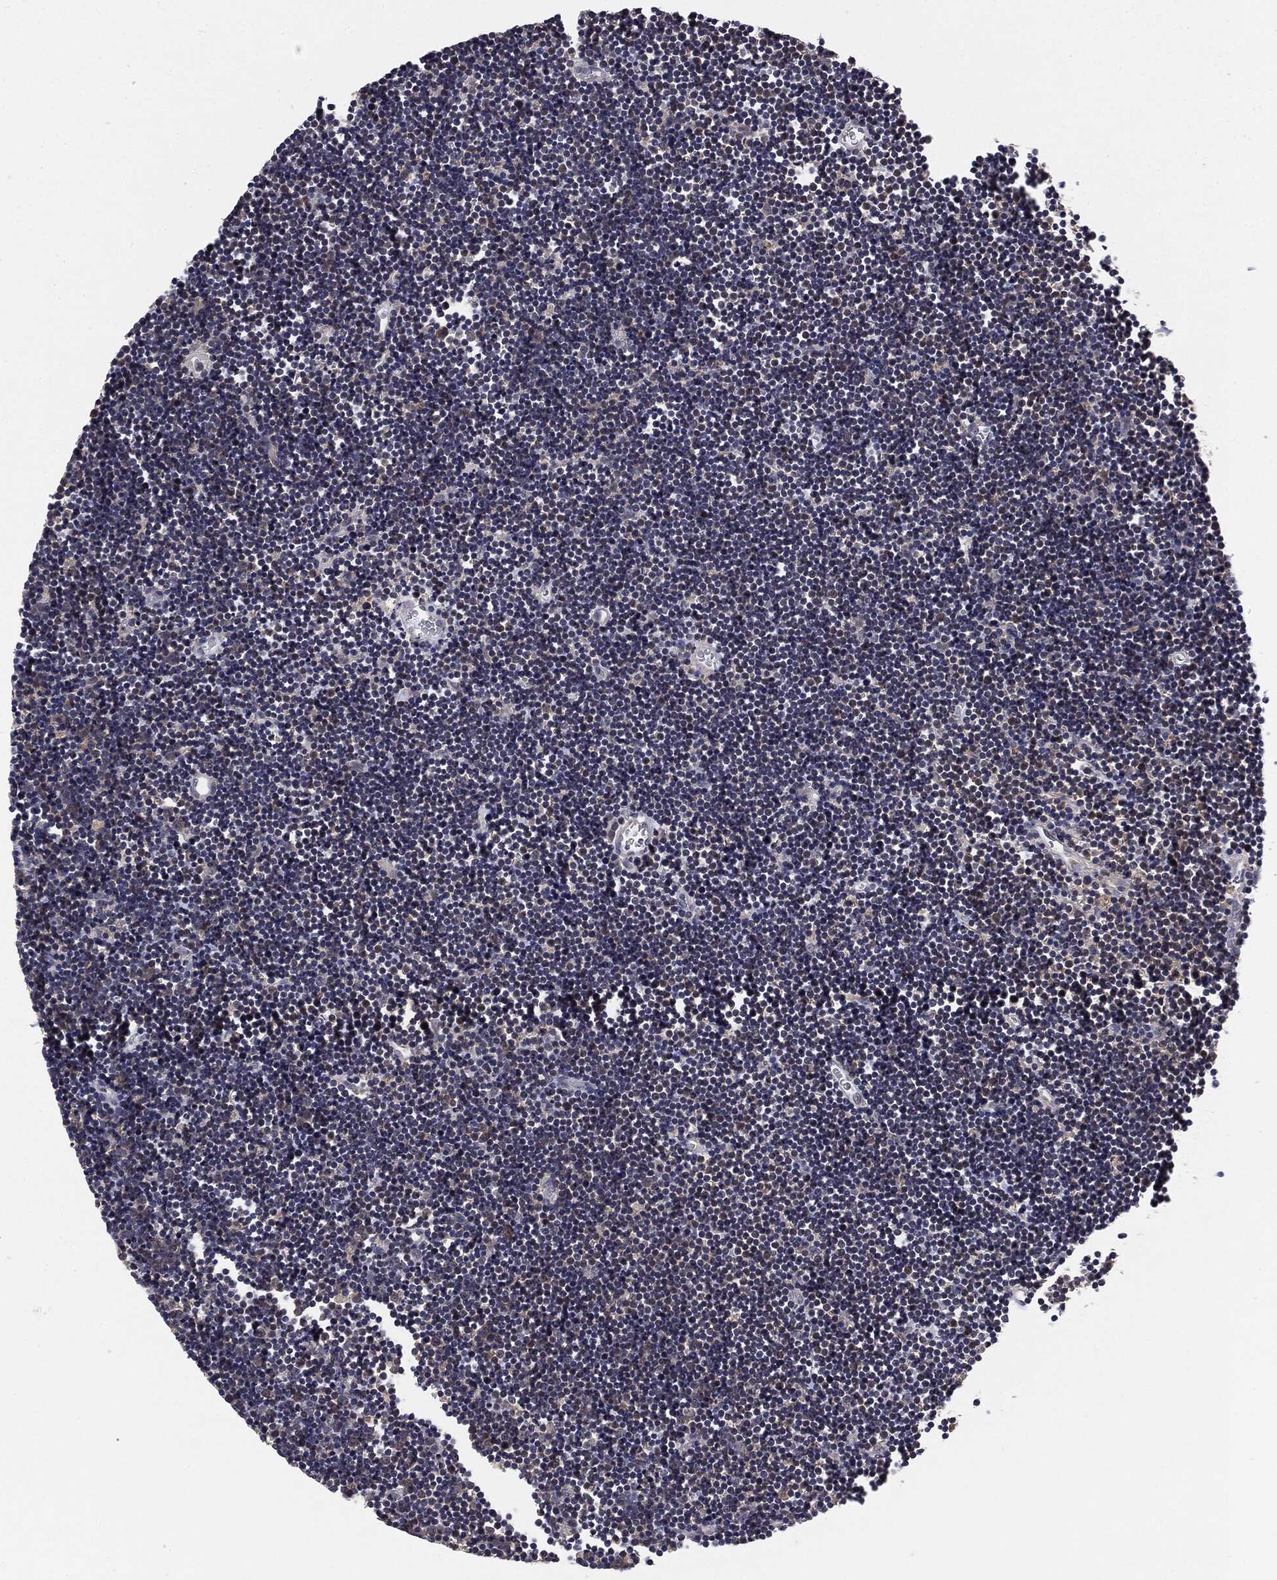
{"staining": {"intensity": "negative", "quantity": "none", "location": "none"}, "tissue": "lymphoma", "cell_type": "Tumor cells", "image_type": "cancer", "snomed": [{"axis": "morphology", "description": "Malignant lymphoma, non-Hodgkin's type, Low grade"}, {"axis": "topography", "description": "Brain"}], "caption": "Micrograph shows no protein staining in tumor cells of lymphoma tissue.", "gene": "KRT7", "patient": {"sex": "female", "age": 66}}